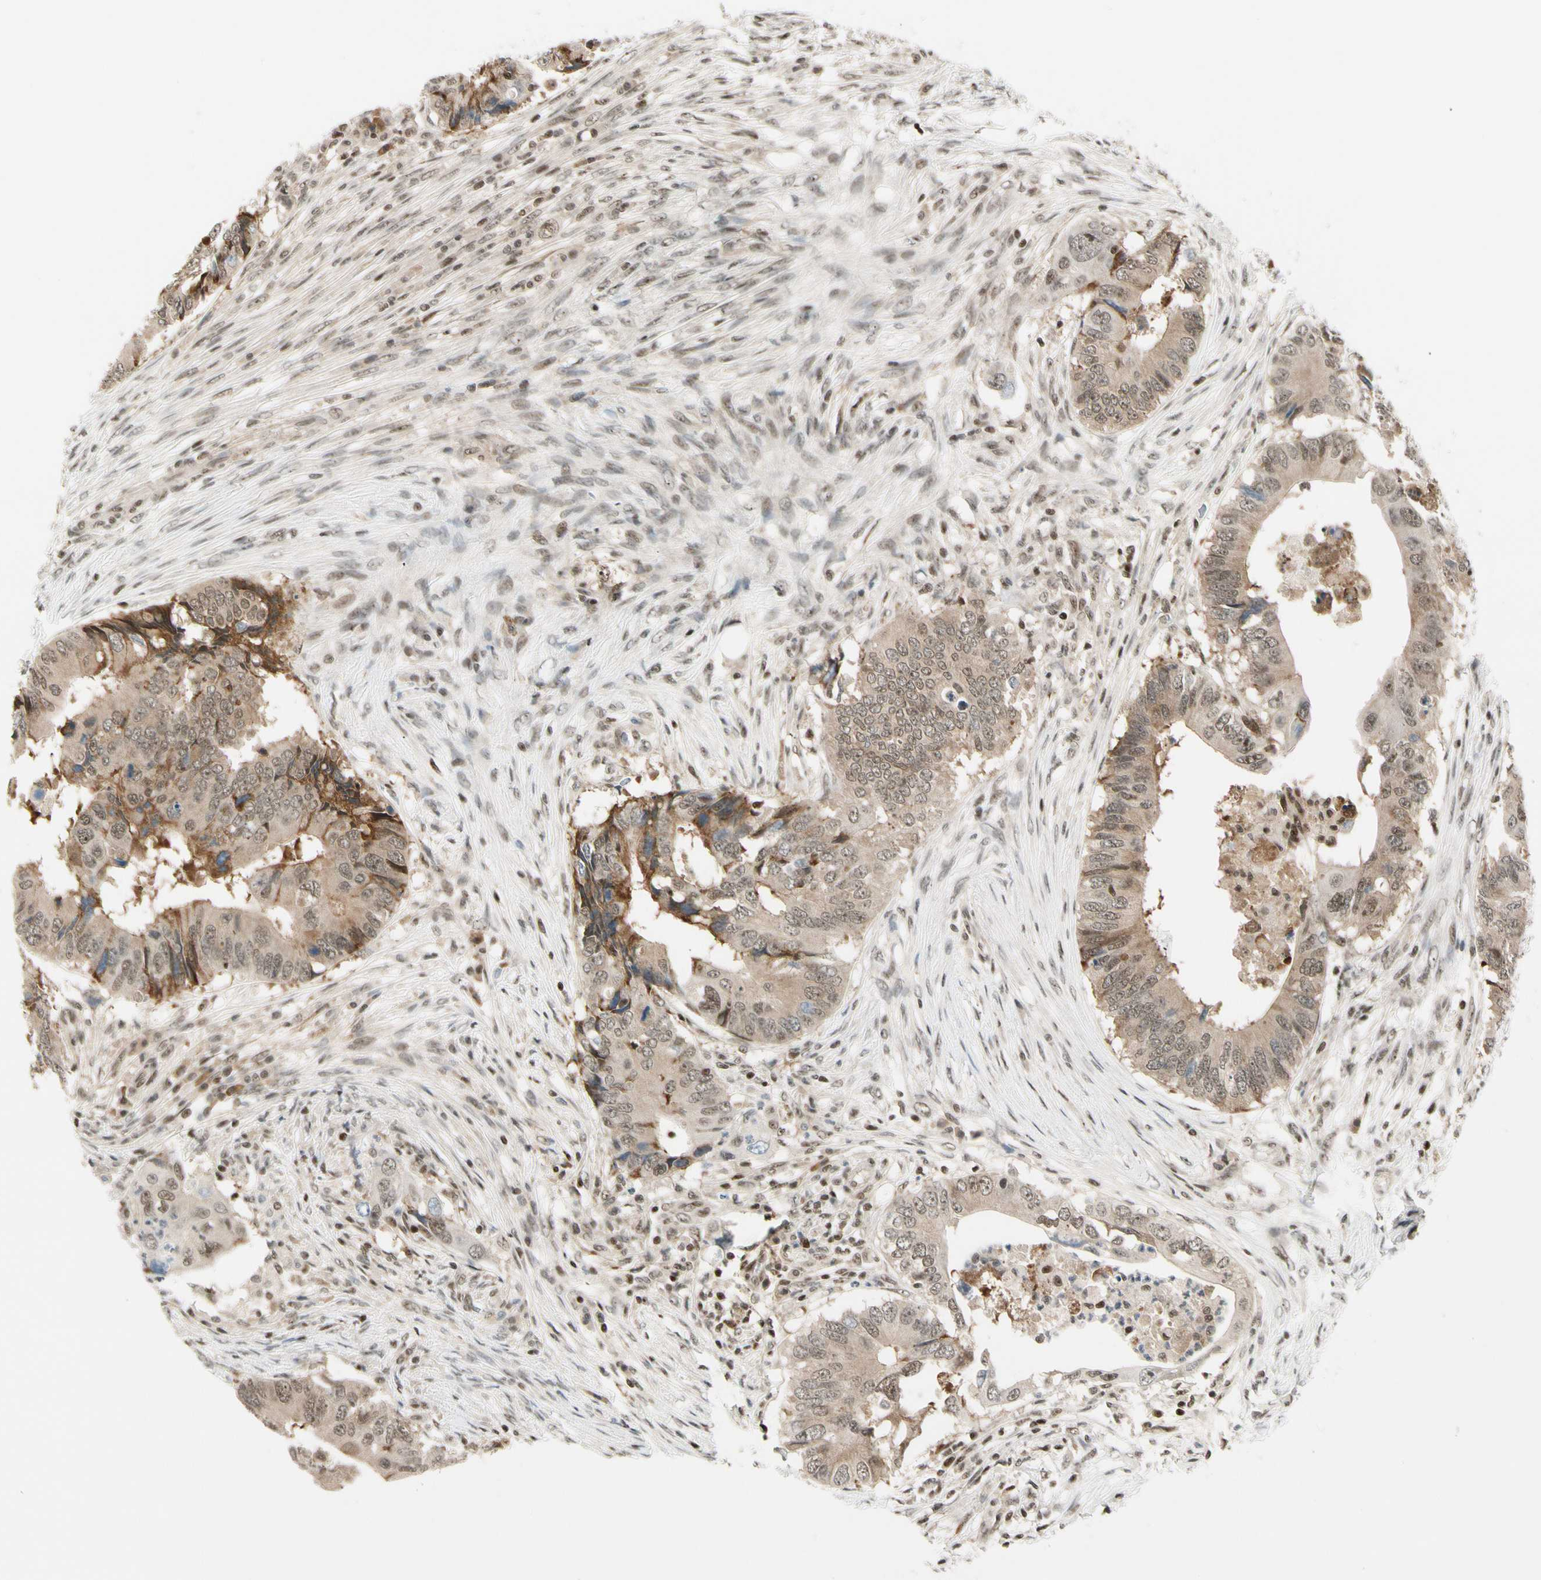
{"staining": {"intensity": "moderate", "quantity": ">75%", "location": "cytoplasmic/membranous,nuclear"}, "tissue": "colorectal cancer", "cell_type": "Tumor cells", "image_type": "cancer", "snomed": [{"axis": "morphology", "description": "Adenocarcinoma, NOS"}, {"axis": "topography", "description": "Colon"}], "caption": "Human colorectal cancer (adenocarcinoma) stained with a protein marker shows moderate staining in tumor cells.", "gene": "DAXX", "patient": {"sex": "male", "age": 71}}